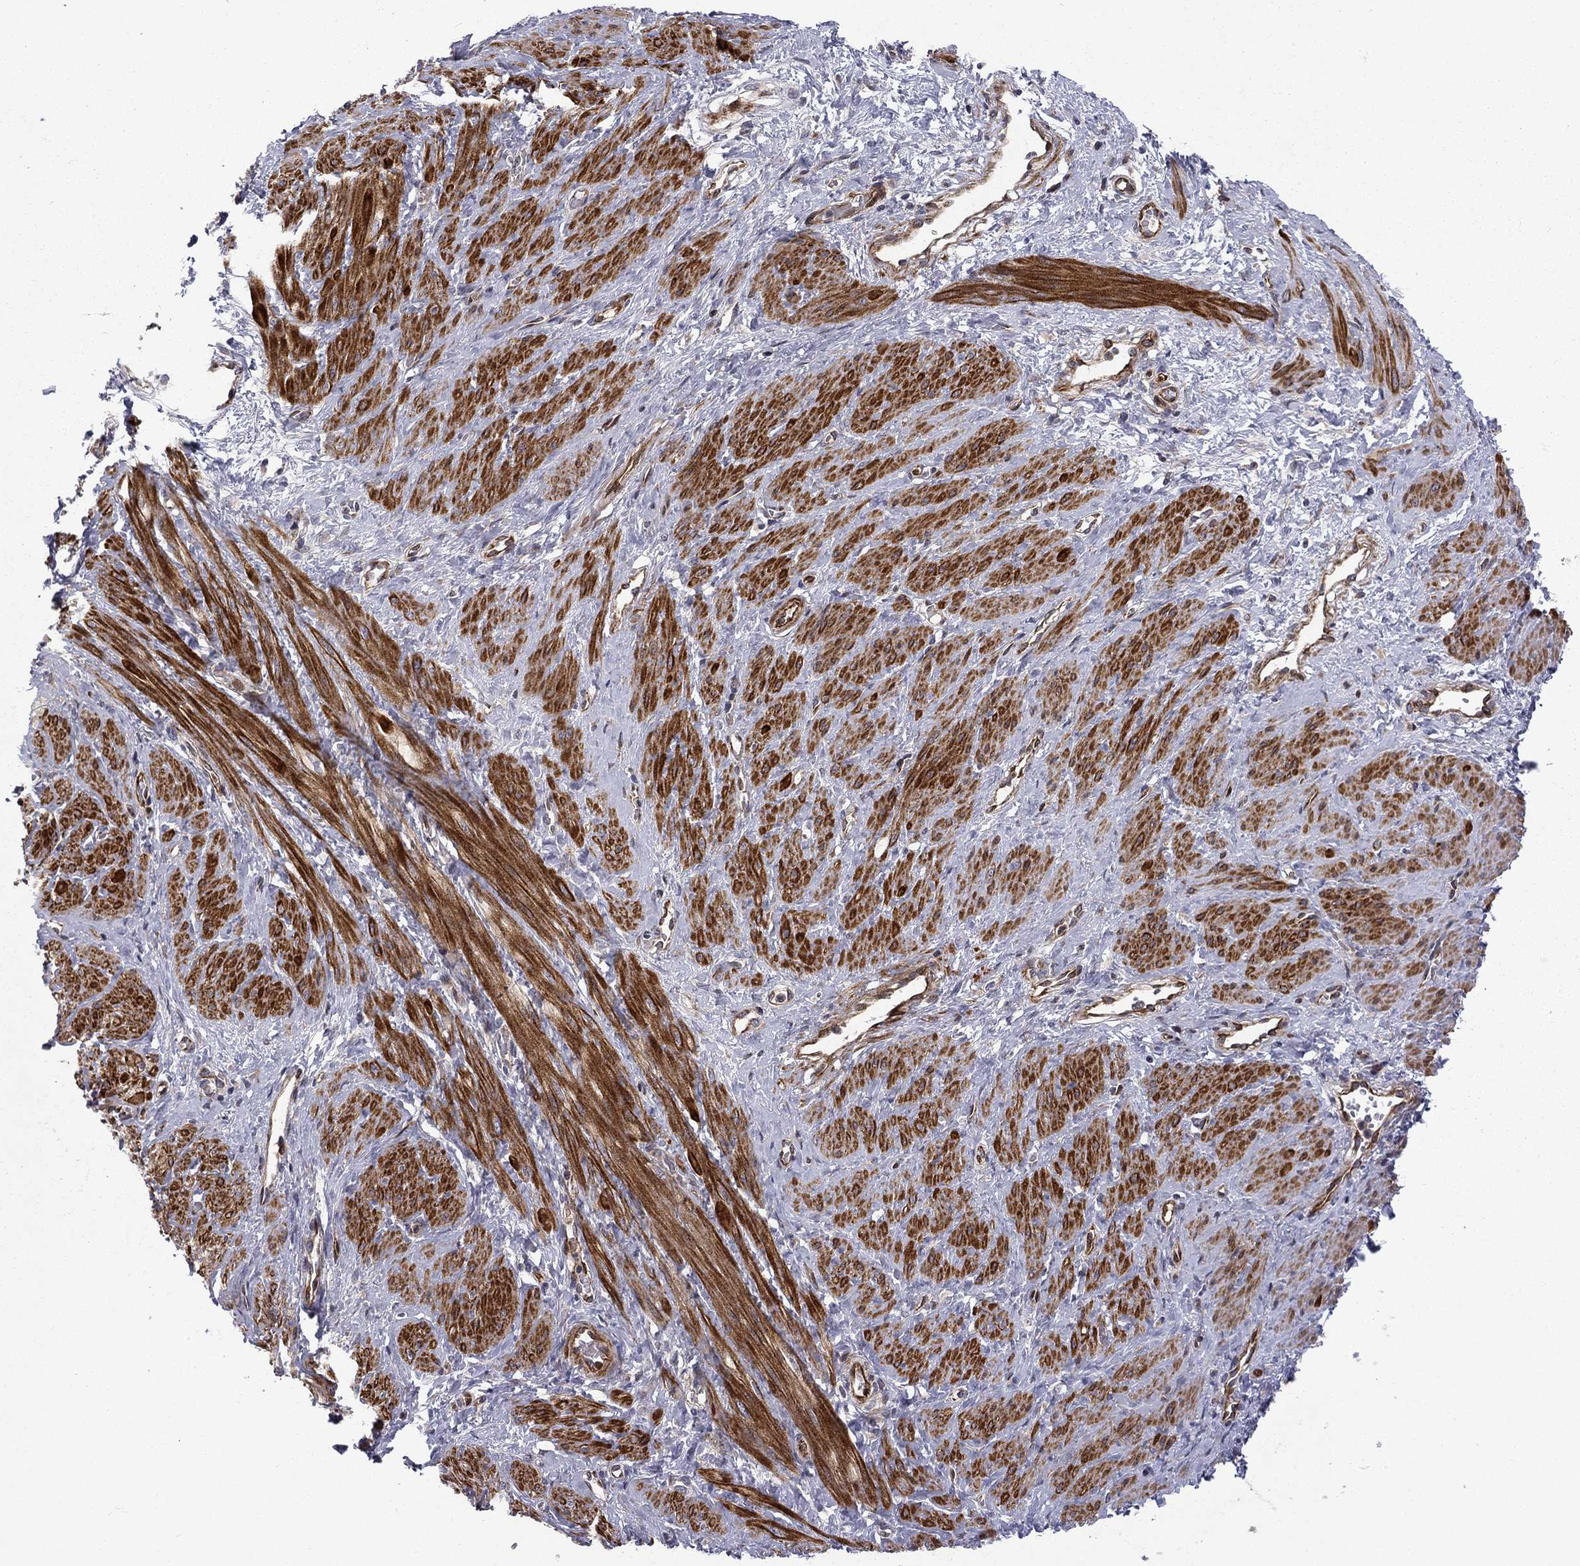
{"staining": {"intensity": "strong", "quantity": "25%-75%", "location": "cytoplasmic/membranous"}, "tissue": "smooth muscle", "cell_type": "Smooth muscle cells", "image_type": "normal", "snomed": [{"axis": "morphology", "description": "Normal tissue, NOS"}, {"axis": "topography", "description": "Smooth muscle"}, {"axis": "topography", "description": "Uterus"}], "caption": "There is high levels of strong cytoplasmic/membranous positivity in smooth muscle cells of normal smooth muscle, as demonstrated by immunohistochemical staining (brown color).", "gene": "MIOS", "patient": {"sex": "female", "age": 39}}